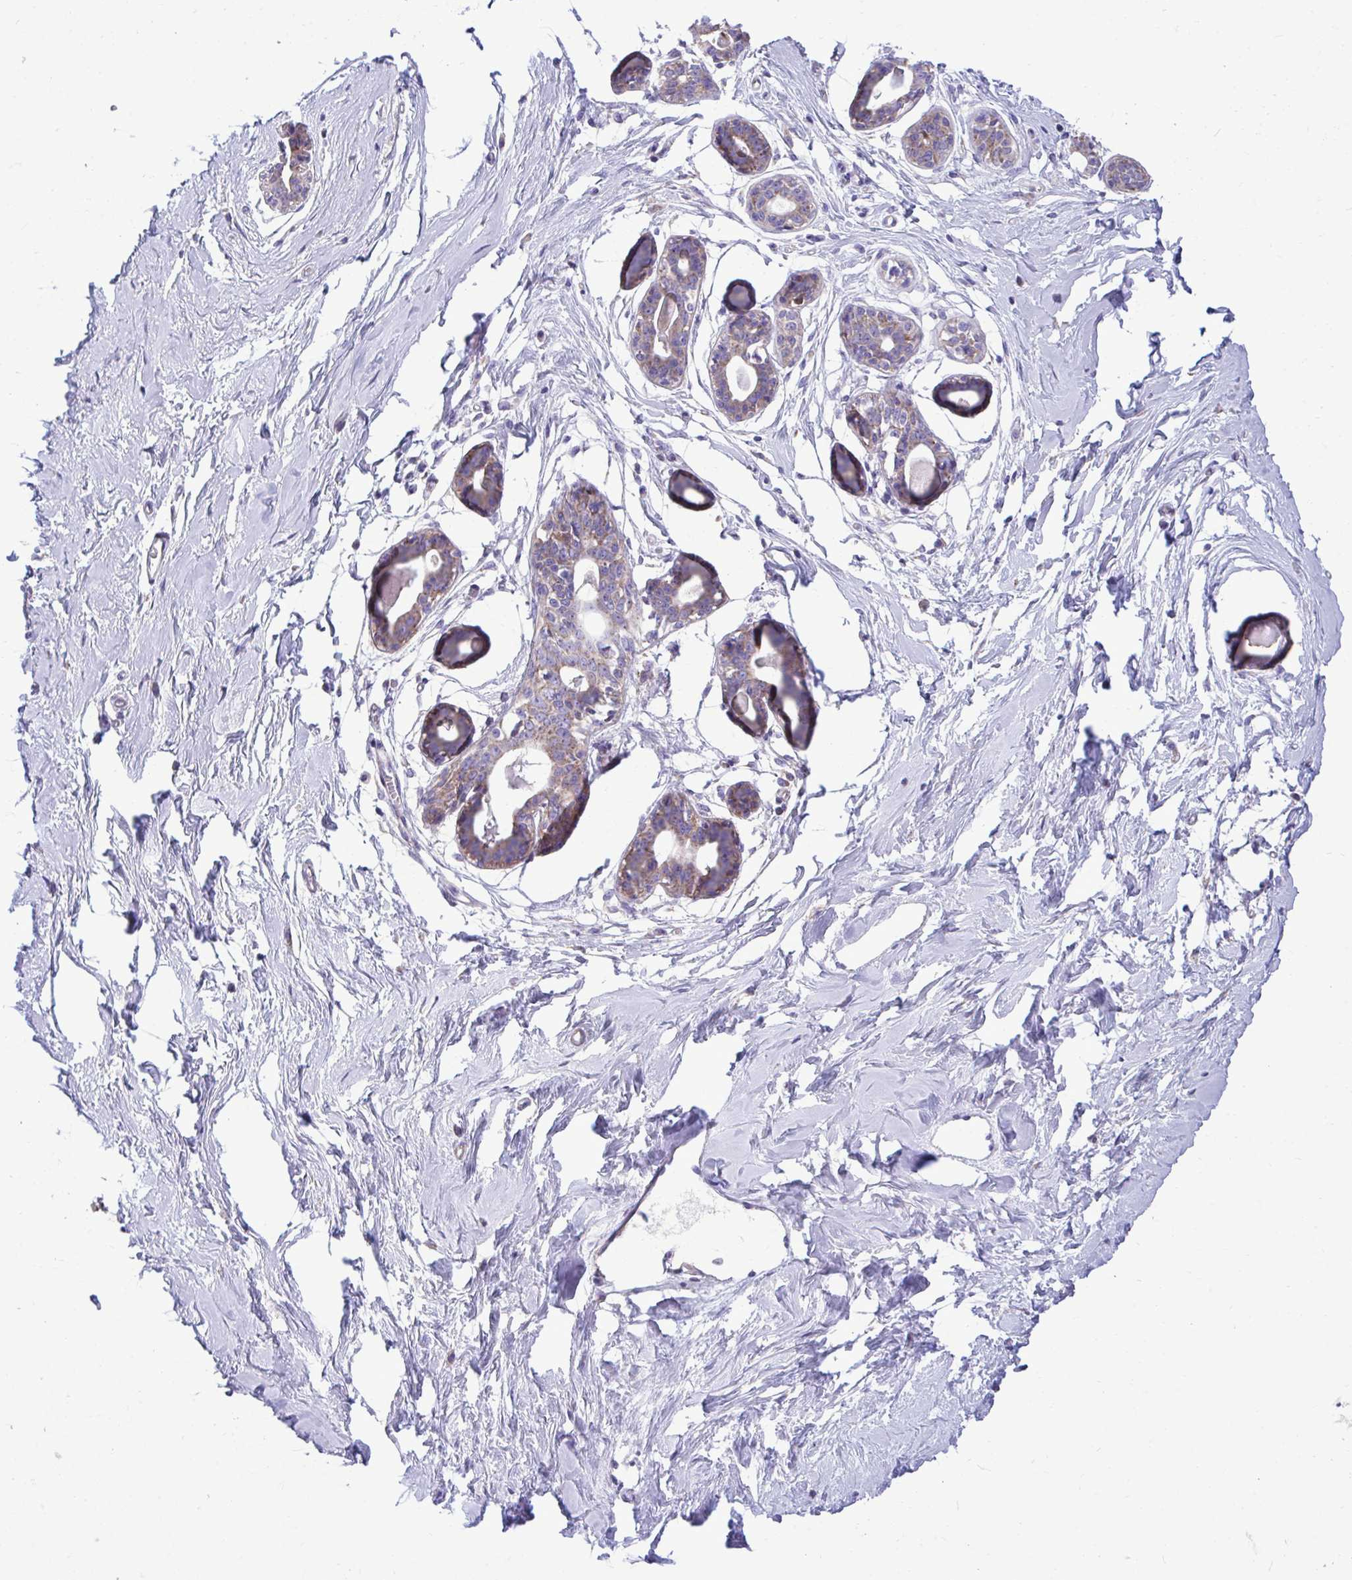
{"staining": {"intensity": "negative", "quantity": "none", "location": "none"}, "tissue": "breast", "cell_type": "Adipocytes", "image_type": "normal", "snomed": [{"axis": "morphology", "description": "Normal tissue, NOS"}, {"axis": "topography", "description": "Breast"}], "caption": "Immunohistochemistry of unremarkable human breast demonstrates no staining in adipocytes.", "gene": "MRPS16", "patient": {"sex": "female", "age": 45}}